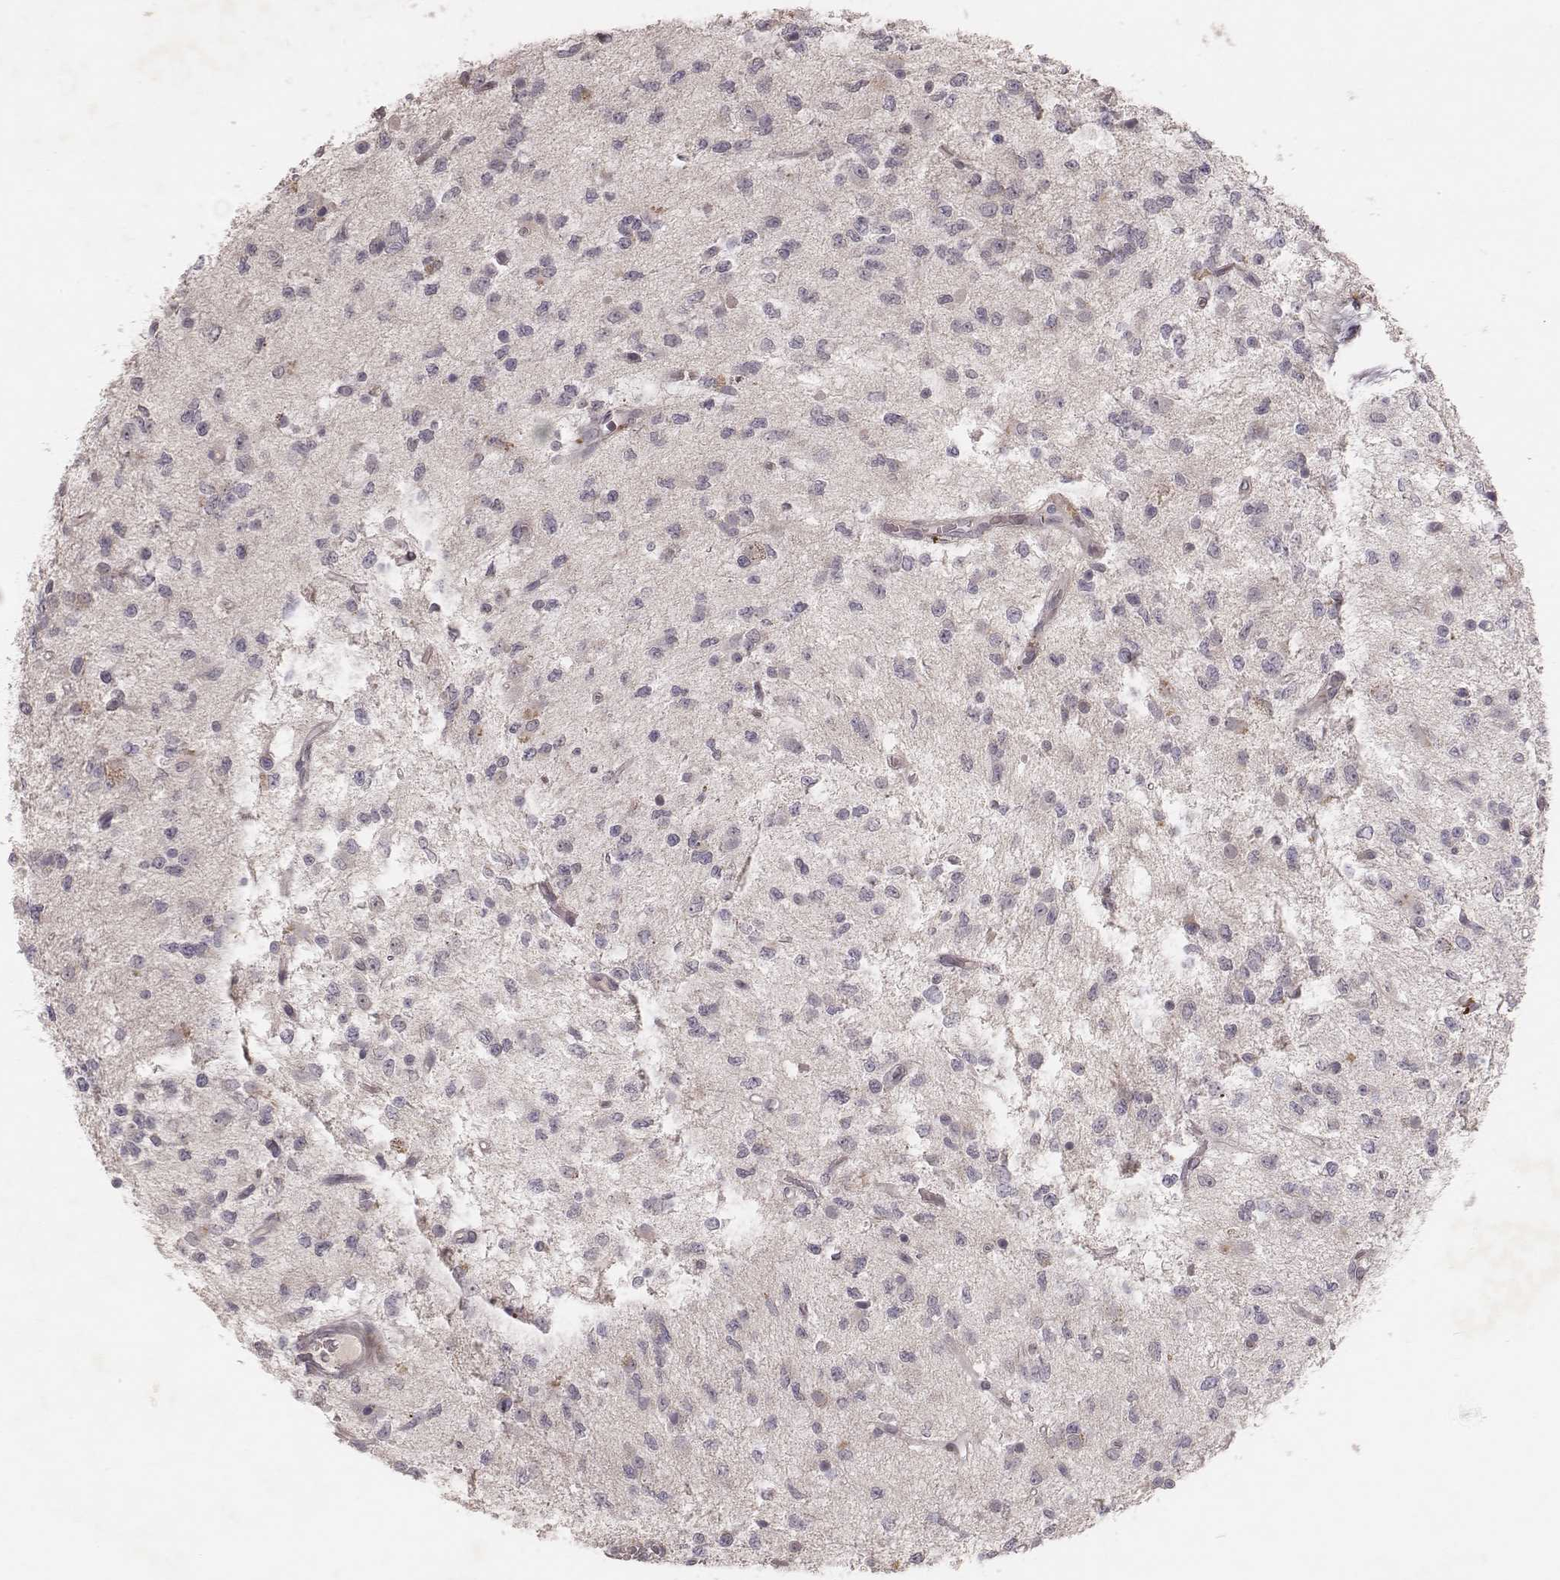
{"staining": {"intensity": "negative", "quantity": "none", "location": "none"}, "tissue": "glioma", "cell_type": "Tumor cells", "image_type": "cancer", "snomed": [{"axis": "morphology", "description": "Glioma, malignant, Low grade"}, {"axis": "topography", "description": "Brain"}], "caption": "Malignant glioma (low-grade) was stained to show a protein in brown. There is no significant positivity in tumor cells.", "gene": "FAM13B", "patient": {"sex": "female", "age": 45}}